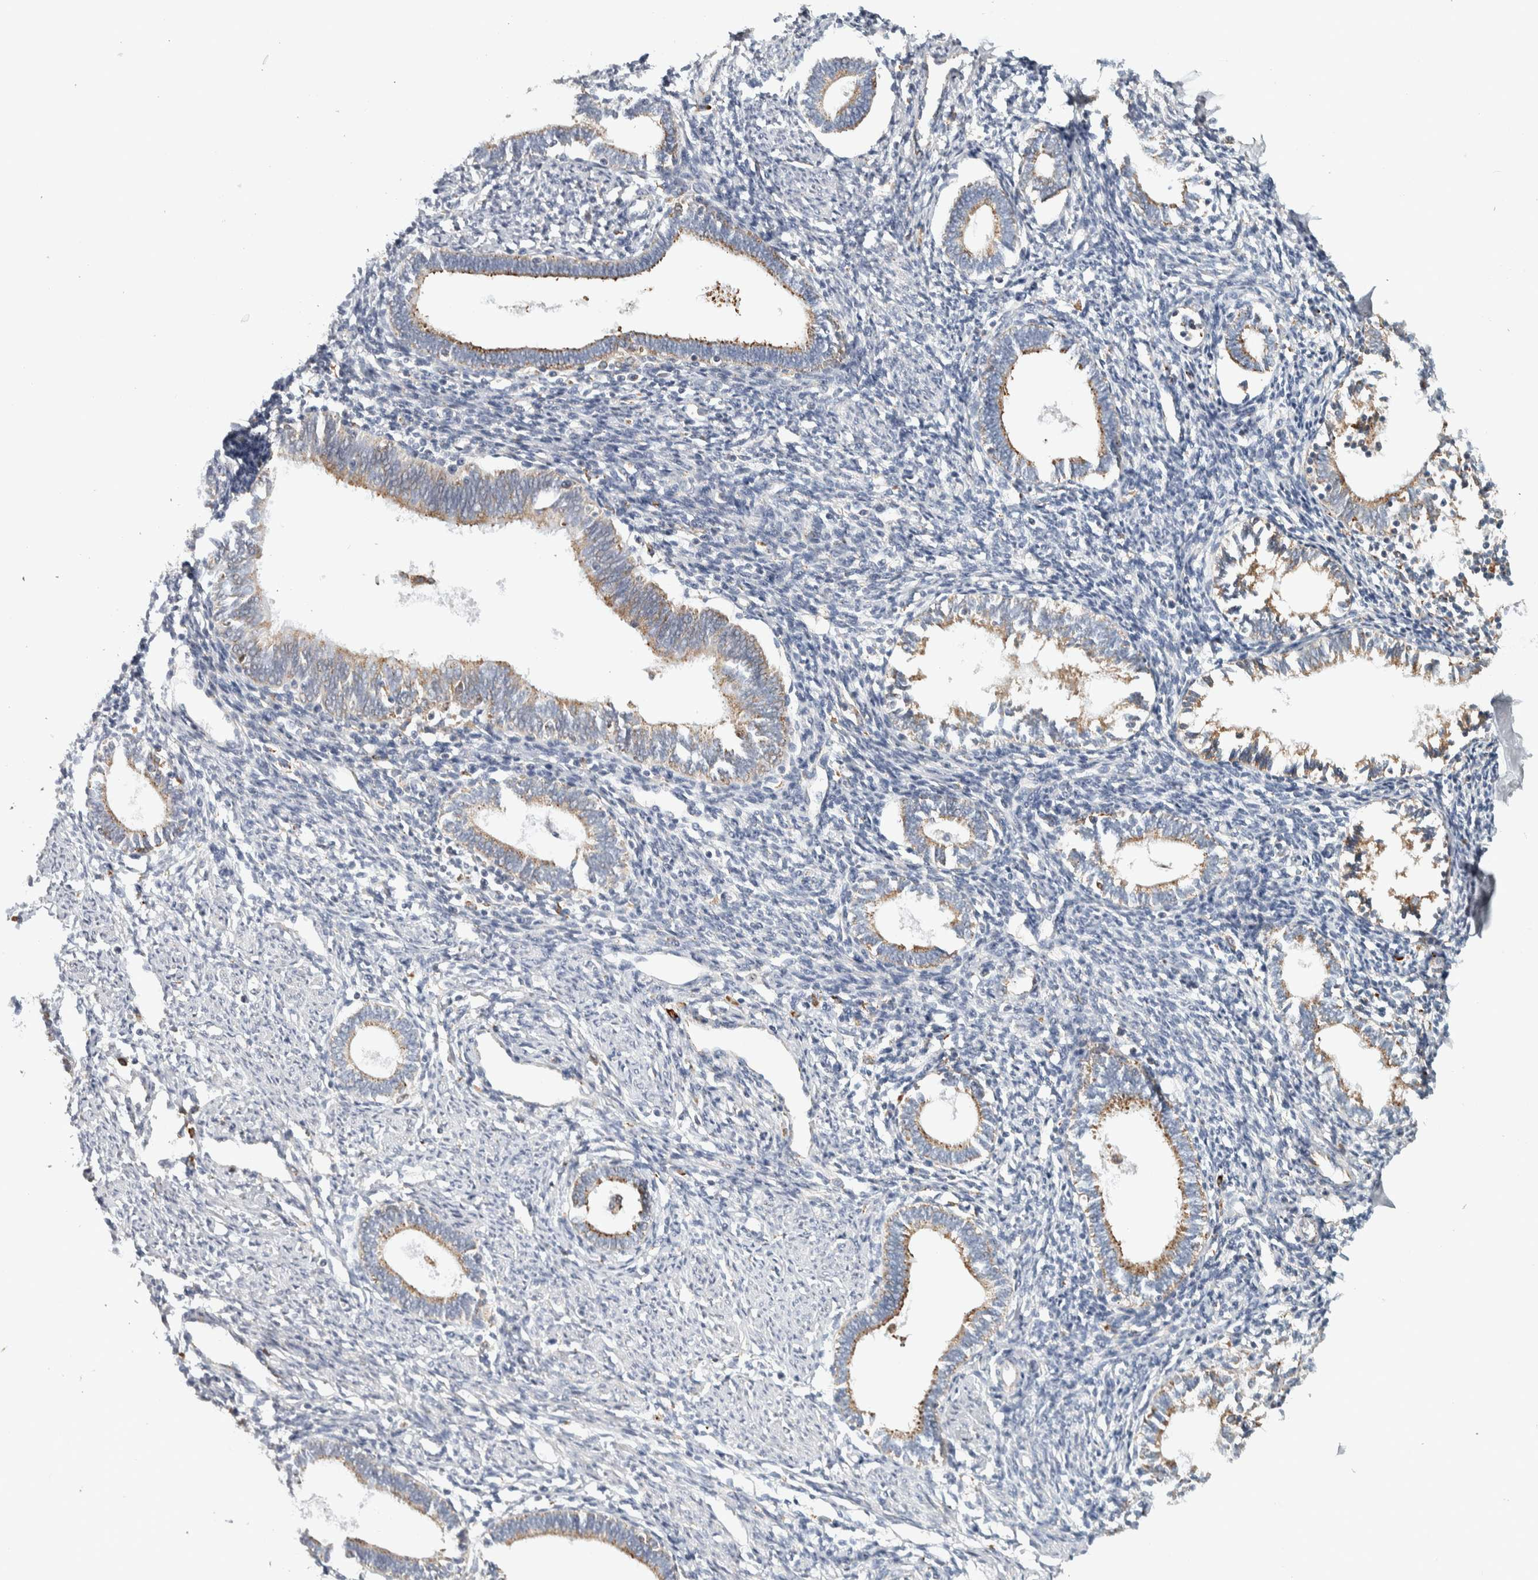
{"staining": {"intensity": "negative", "quantity": "none", "location": "none"}, "tissue": "endometrium", "cell_type": "Cells in endometrial stroma", "image_type": "normal", "snomed": [{"axis": "morphology", "description": "Normal tissue, NOS"}, {"axis": "topography", "description": "Endometrium"}], "caption": "Immunohistochemistry (IHC) of normal endometrium demonstrates no positivity in cells in endometrial stroma. (Brightfield microscopy of DAB immunohistochemistry at high magnification).", "gene": "ADPRM", "patient": {"sex": "female", "age": 41}}